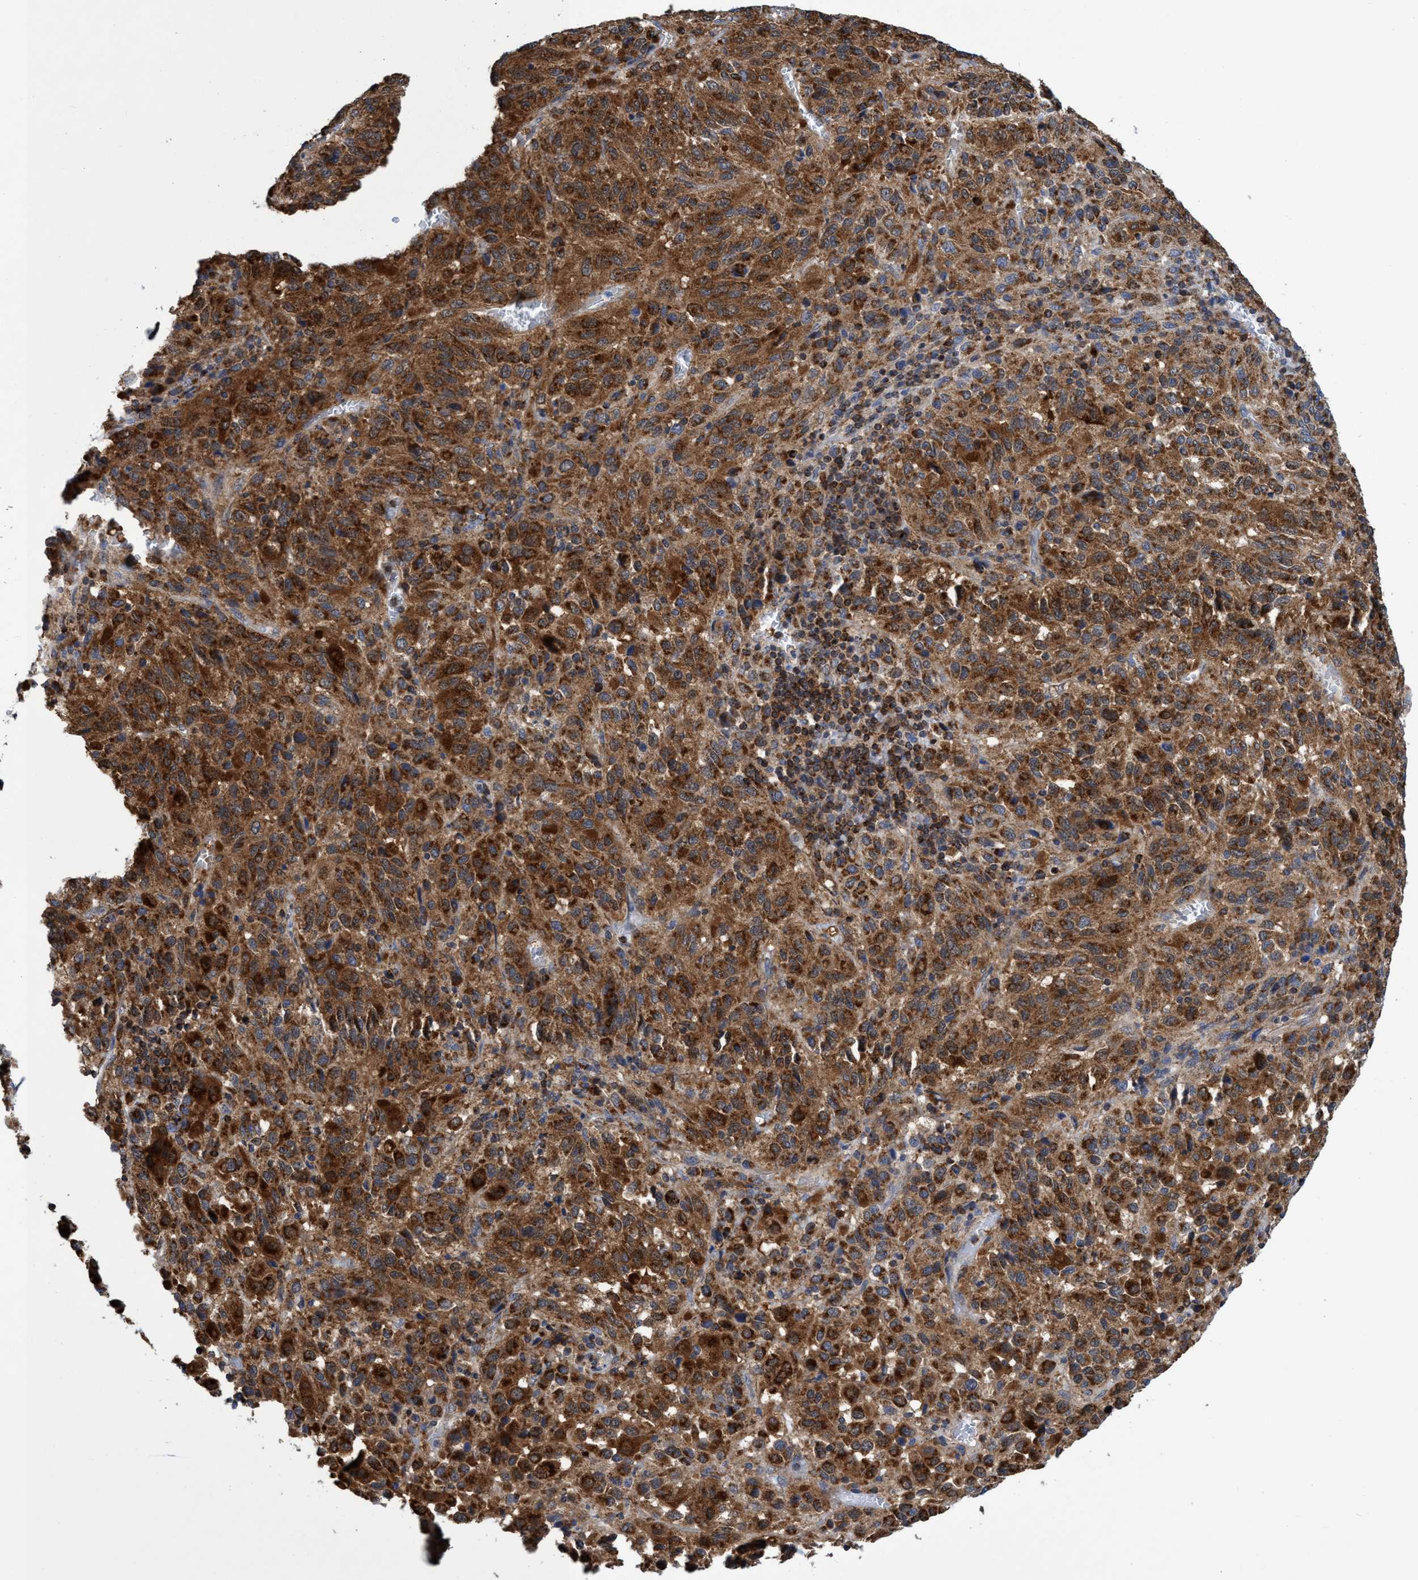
{"staining": {"intensity": "moderate", "quantity": ">75%", "location": "cytoplasmic/membranous"}, "tissue": "melanoma", "cell_type": "Tumor cells", "image_type": "cancer", "snomed": [{"axis": "morphology", "description": "Malignant melanoma, Metastatic site"}, {"axis": "topography", "description": "Lung"}], "caption": "The micrograph displays a brown stain indicating the presence of a protein in the cytoplasmic/membranous of tumor cells in melanoma.", "gene": "CRYZ", "patient": {"sex": "male", "age": 64}}